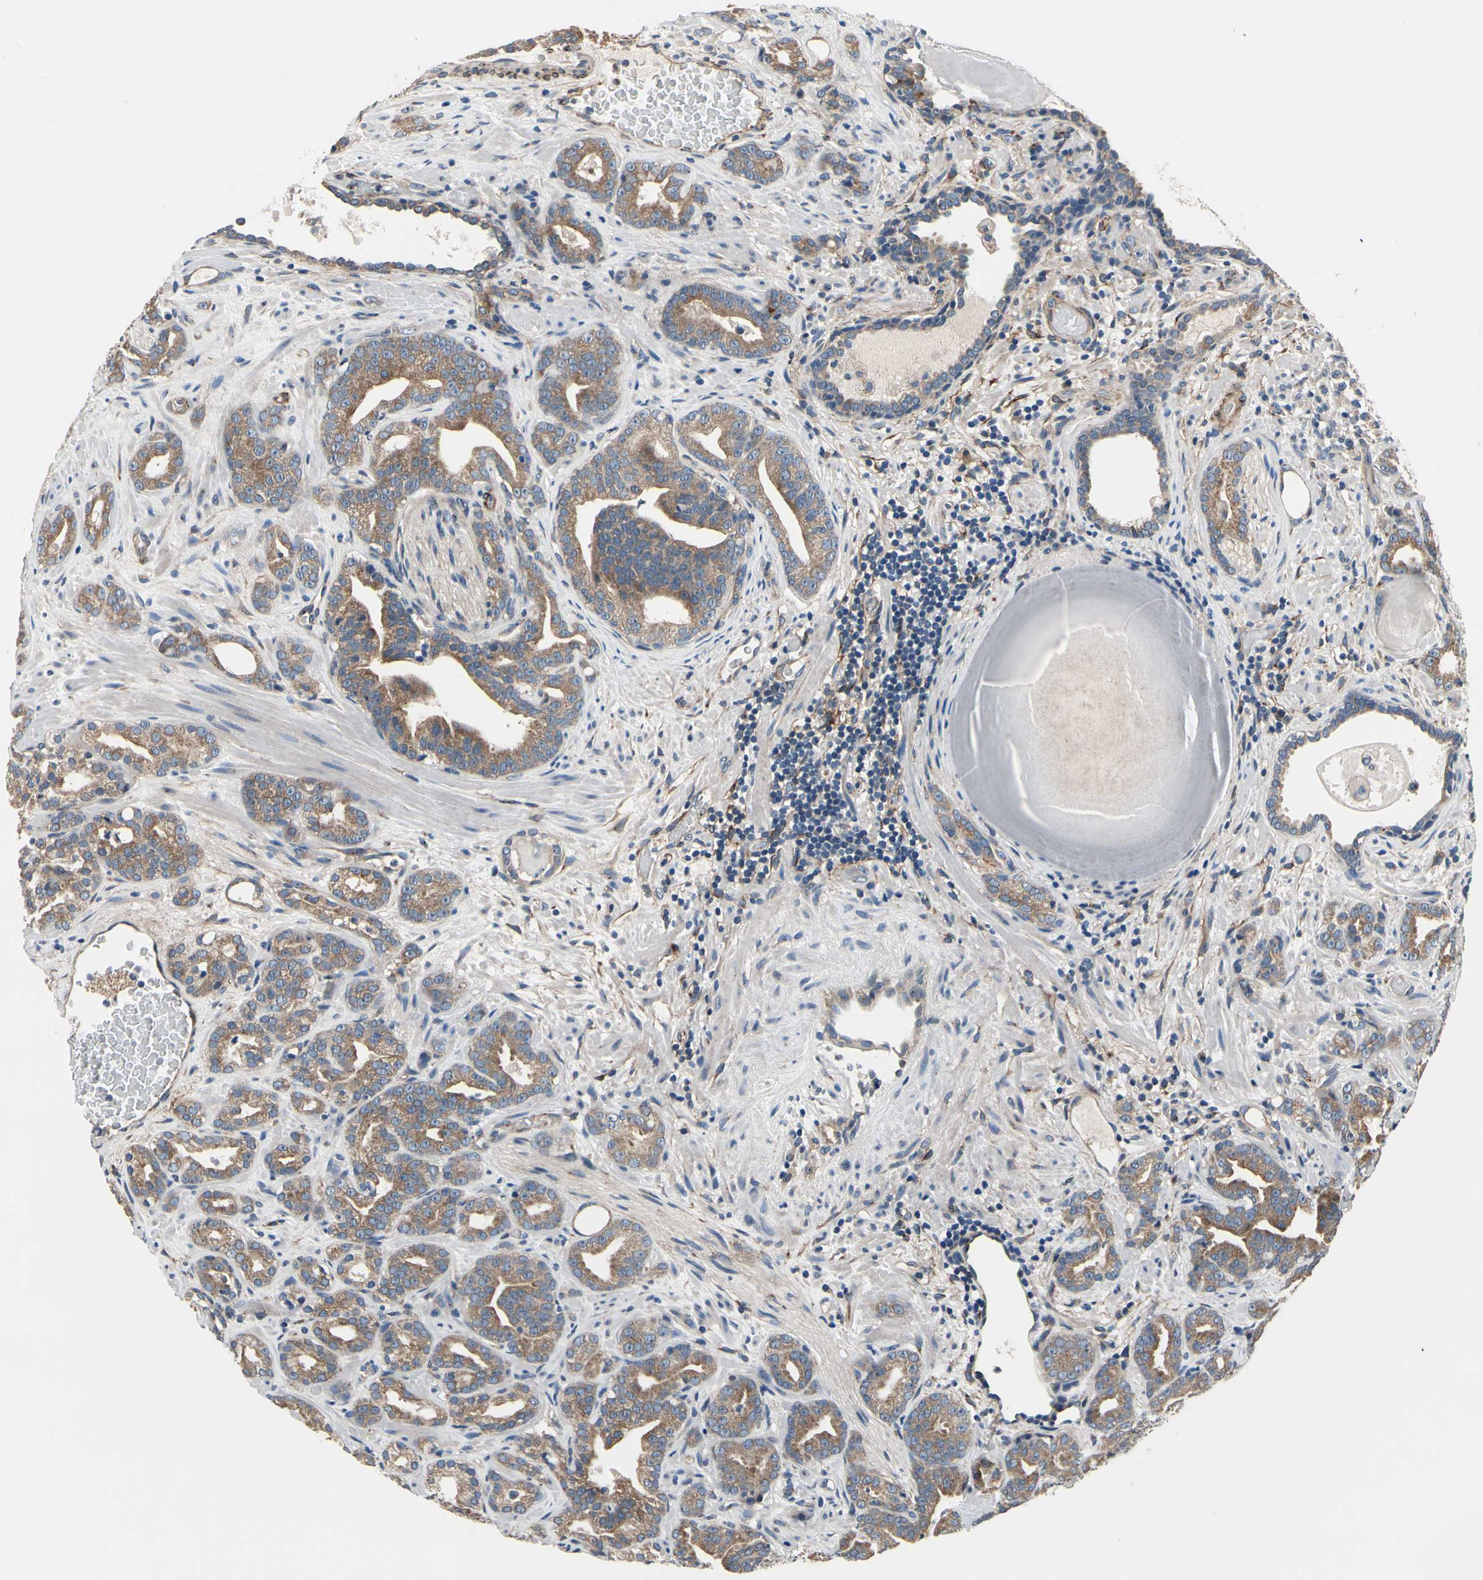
{"staining": {"intensity": "moderate", "quantity": ">75%", "location": "cytoplasmic/membranous"}, "tissue": "prostate cancer", "cell_type": "Tumor cells", "image_type": "cancer", "snomed": [{"axis": "morphology", "description": "Adenocarcinoma, Low grade"}, {"axis": "topography", "description": "Prostate"}], "caption": "Moderate cytoplasmic/membranous protein staining is seen in about >75% of tumor cells in prostate adenocarcinoma (low-grade). (DAB IHC, brown staining for protein, blue staining for nuclei).", "gene": "PRKAR2B", "patient": {"sex": "male", "age": 63}}